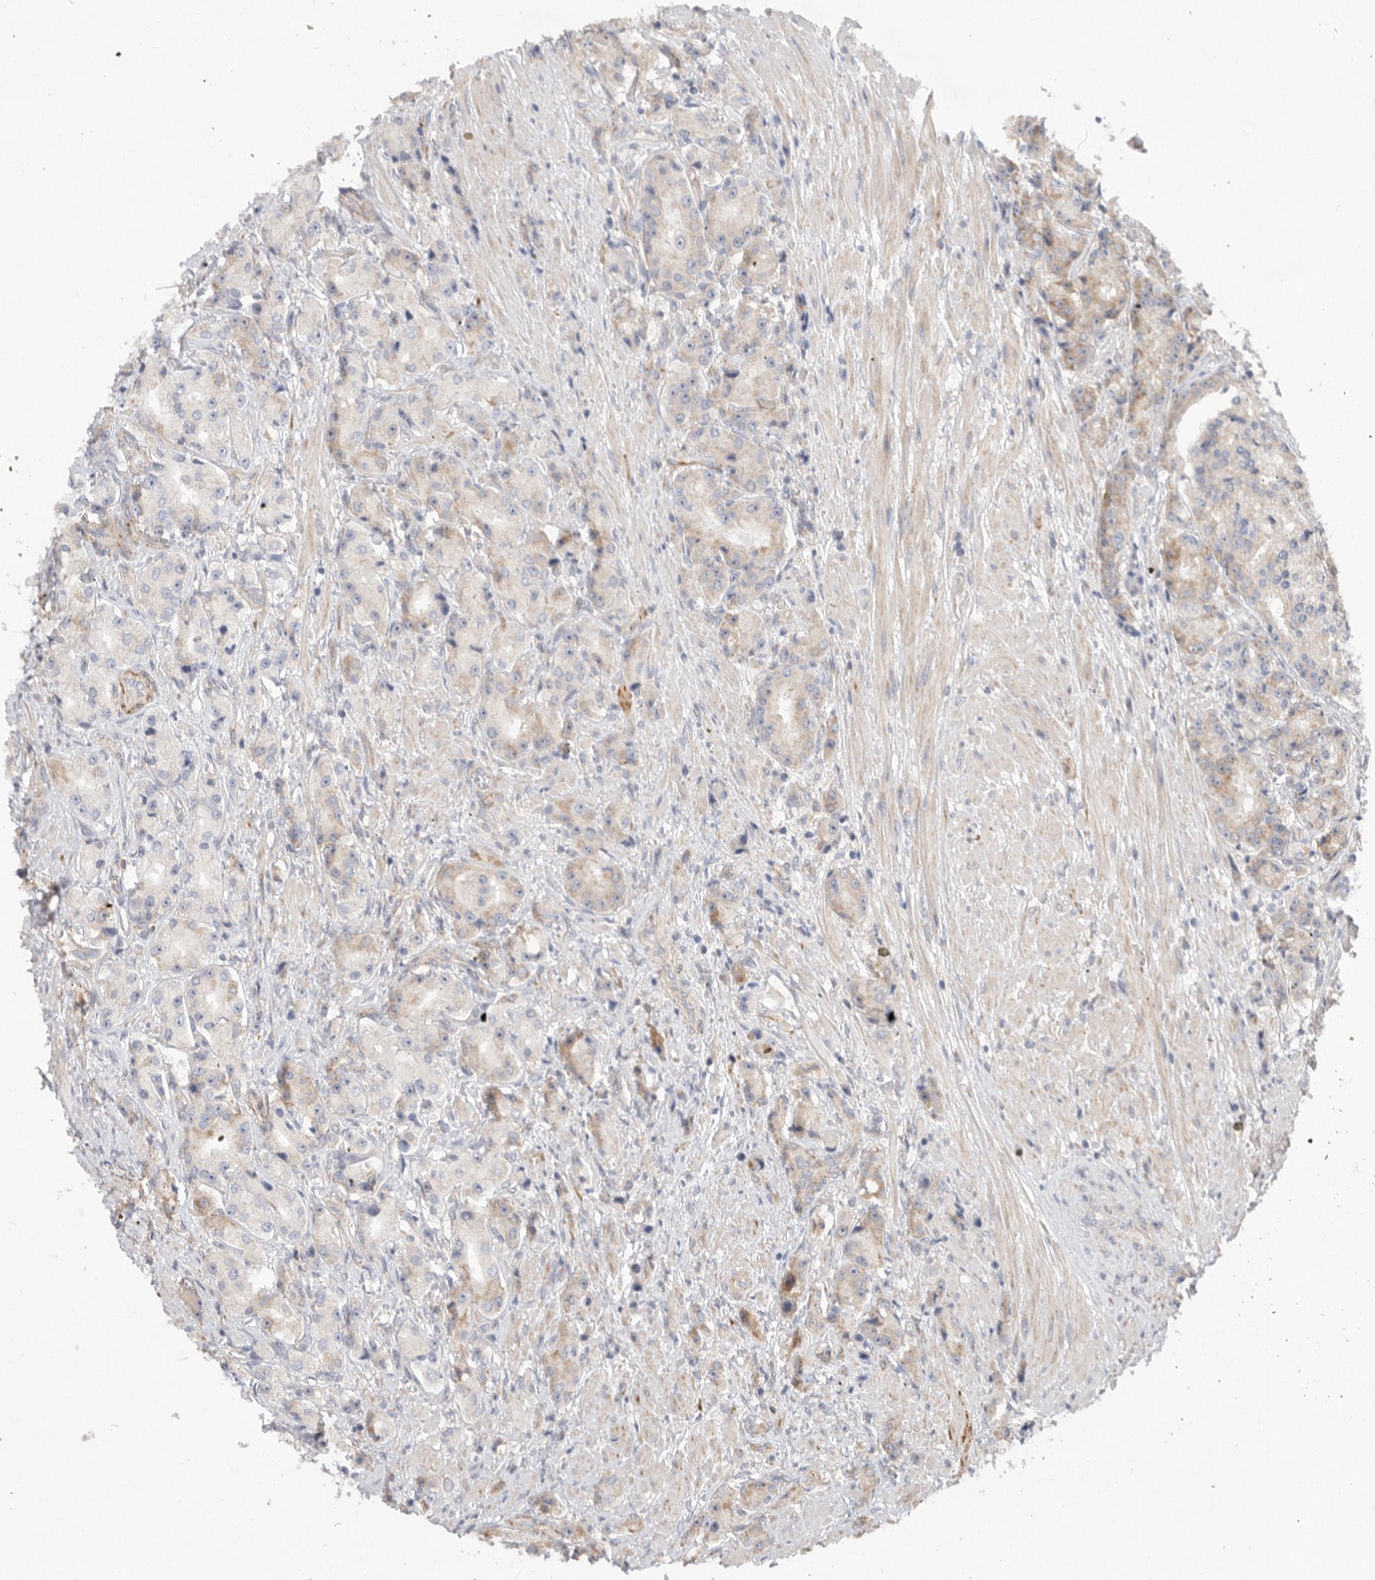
{"staining": {"intensity": "moderate", "quantity": "<25%", "location": "cytoplasmic/membranous"}, "tissue": "prostate cancer", "cell_type": "Tumor cells", "image_type": "cancer", "snomed": [{"axis": "morphology", "description": "Adenocarcinoma, High grade"}, {"axis": "topography", "description": "Prostate"}], "caption": "Prostate cancer (adenocarcinoma (high-grade)) tissue exhibits moderate cytoplasmic/membranous staining in about <25% of tumor cells (brown staining indicates protein expression, while blue staining denotes nuclei).", "gene": "MTFR1L", "patient": {"sex": "male", "age": 60}}